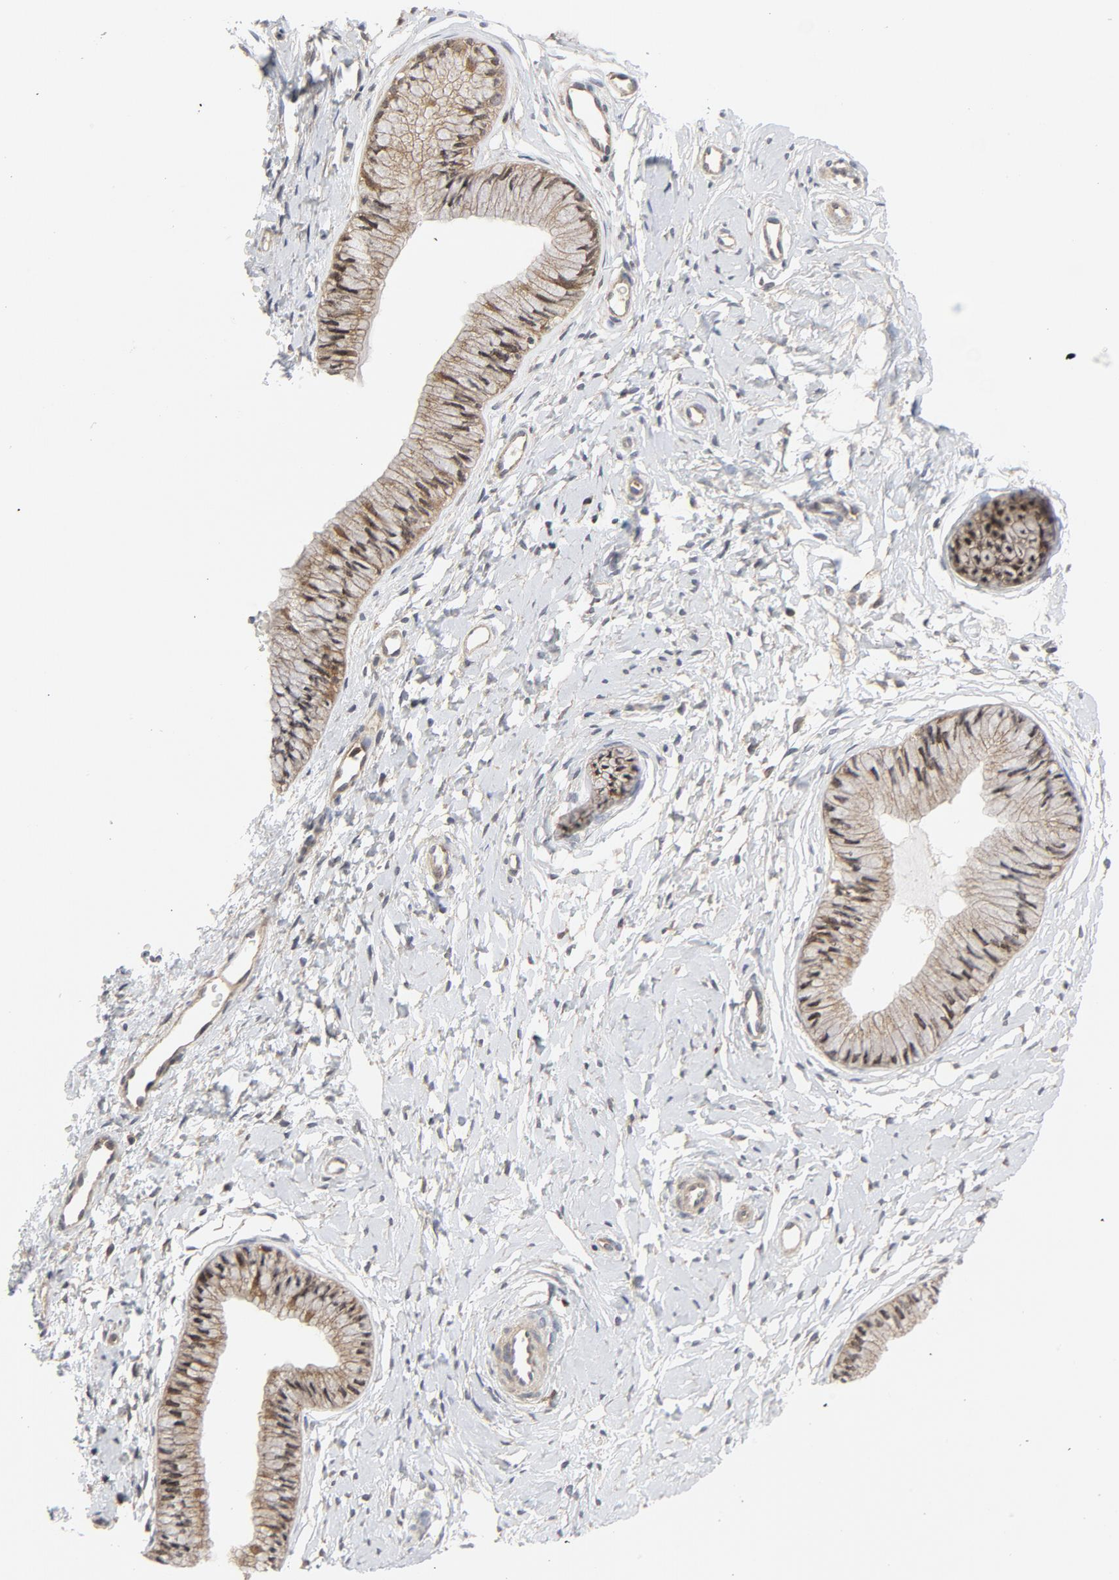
{"staining": {"intensity": "moderate", "quantity": ">75%", "location": "cytoplasmic/membranous,nuclear"}, "tissue": "cervix", "cell_type": "Glandular cells", "image_type": "normal", "snomed": [{"axis": "morphology", "description": "Normal tissue, NOS"}, {"axis": "topography", "description": "Cervix"}], "caption": "Immunohistochemistry of unremarkable human cervix exhibits medium levels of moderate cytoplasmic/membranous,nuclear expression in about >75% of glandular cells.", "gene": "MAP2K7", "patient": {"sex": "female", "age": 46}}